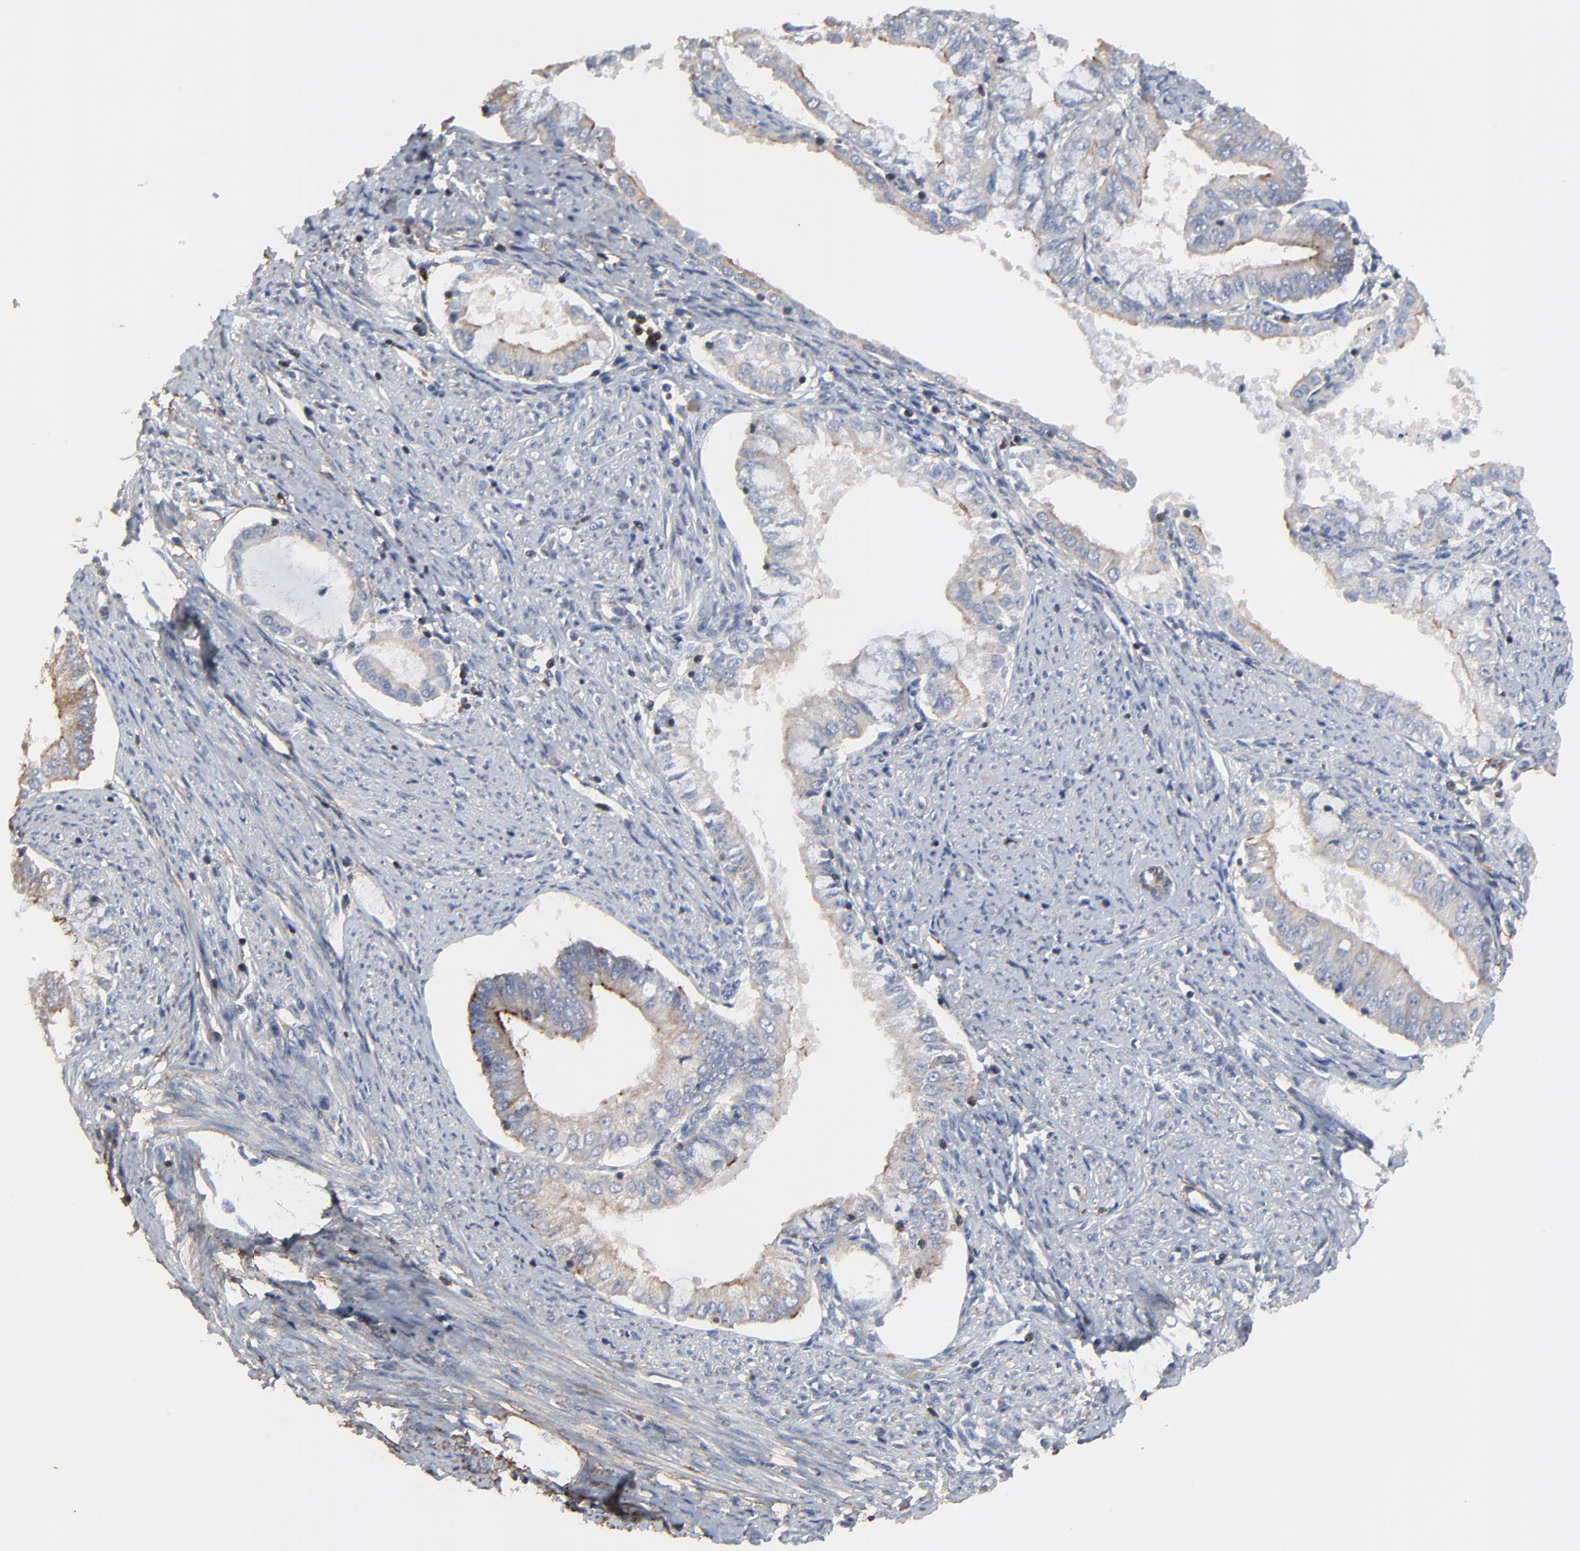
{"staining": {"intensity": "weak", "quantity": "<25%", "location": "cytoplasmic/membranous"}, "tissue": "endometrial cancer", "cell_type": "Tumor cells", "image_type": "cancer", "snomed": [{"axis": "morphology", "description": "Adenocarcinoma, NOS"}, {"axis": "topography", "description": "Endometrium"}], "caption": "IHC image of endometrial adenocarcinoma stained for a protein (brown), which reveals no staining in tumor cells.", "gene": "SKAP1", "patient": {"sex": "female", "age": 76}}